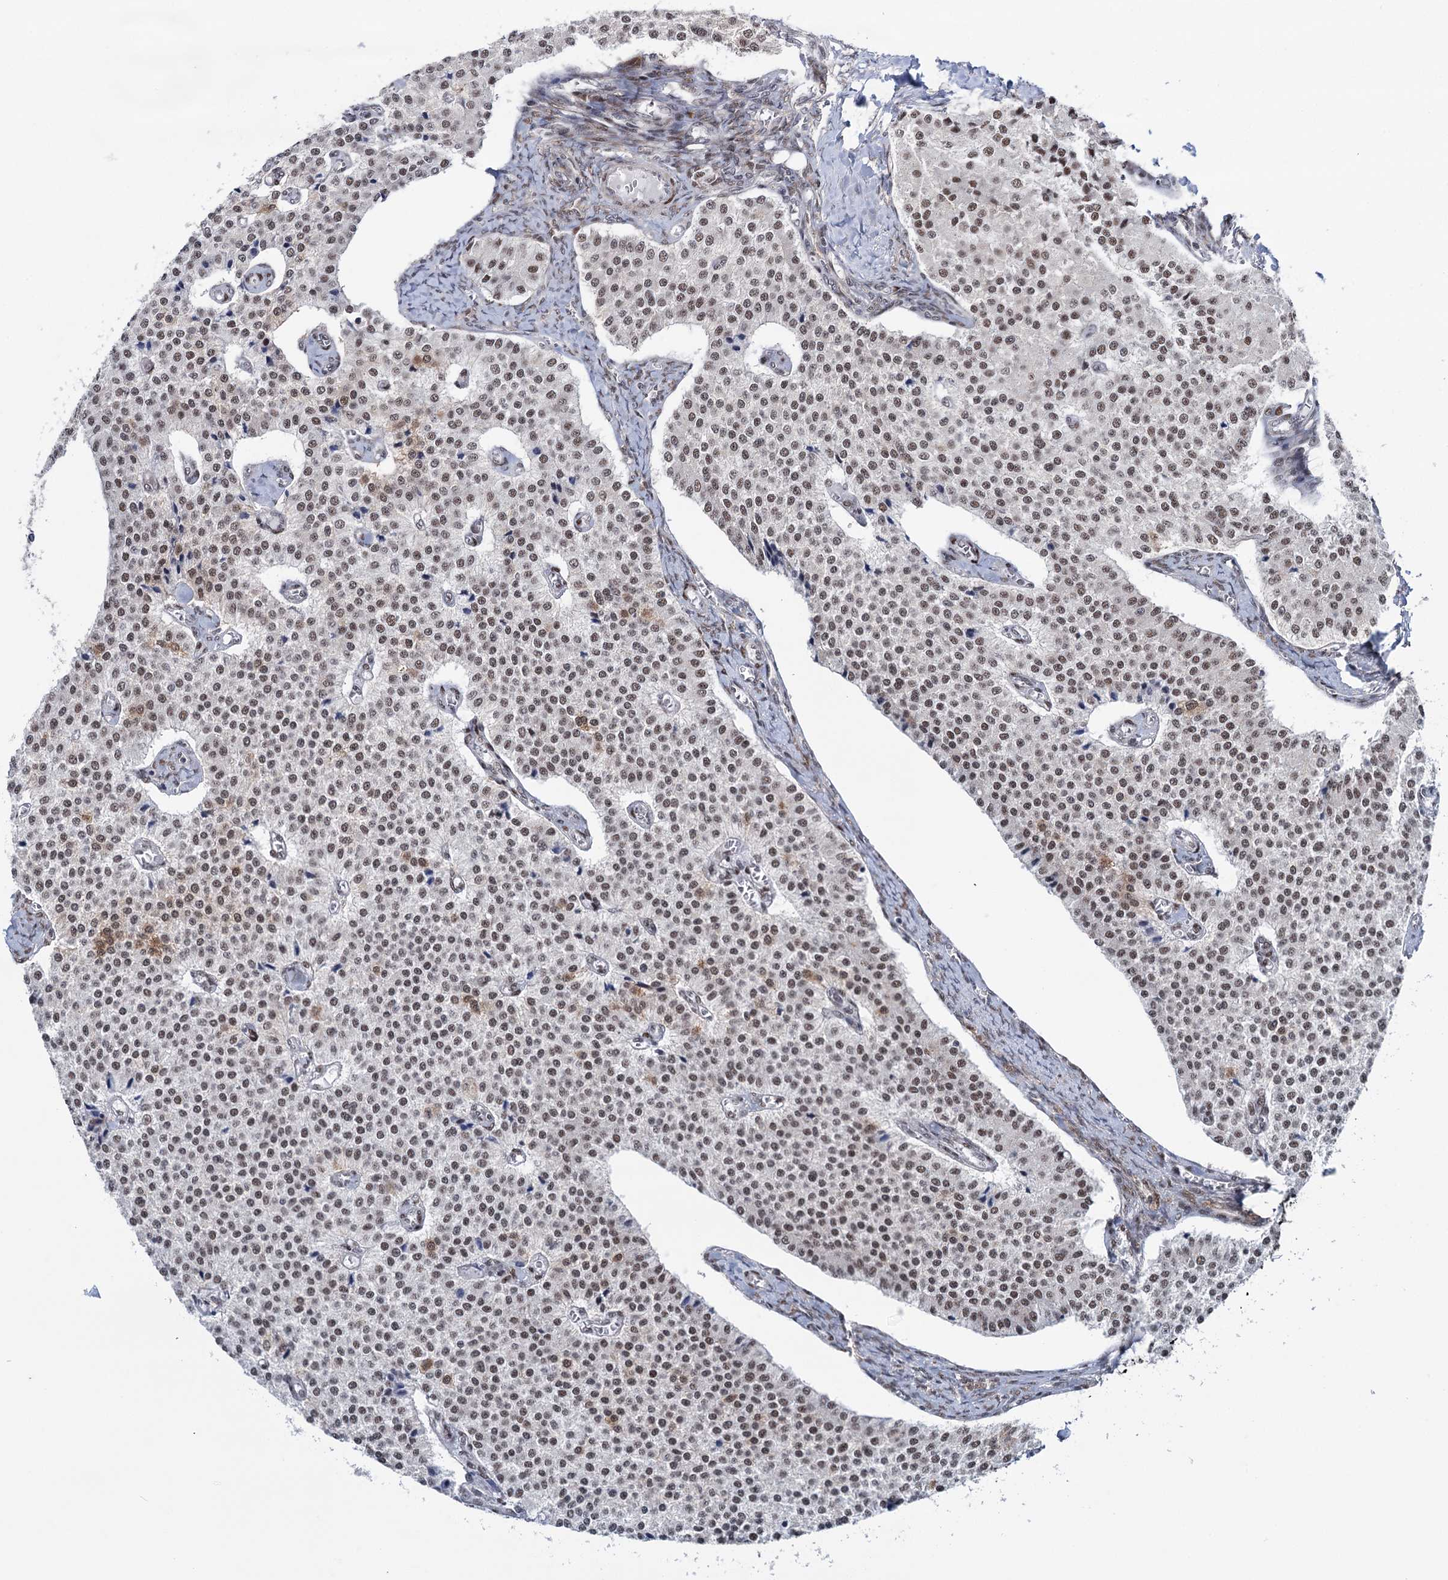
{"staining": {"intensity": "weak", "quantity": ">75%", "location": "nuclear"}, "tissue": "carcinoid", "cell_type": "Tumor cells", "image_type": "cancer", "snomed": [{"axis": "morphology", "description": "Carcinoid, malignant, NOS"}, {"axis": "topography", "description": "Colon"}], "caption": "IHC image of neoplastic tissue: malignant carcinoid stained using IHC shows low levels of weak protein expression localized specifically in the nuclear of tumor cells, appearing as a nuclear brown color.", "gene": "FAM53A", "patient": {"sex": "female", "age": 52}}